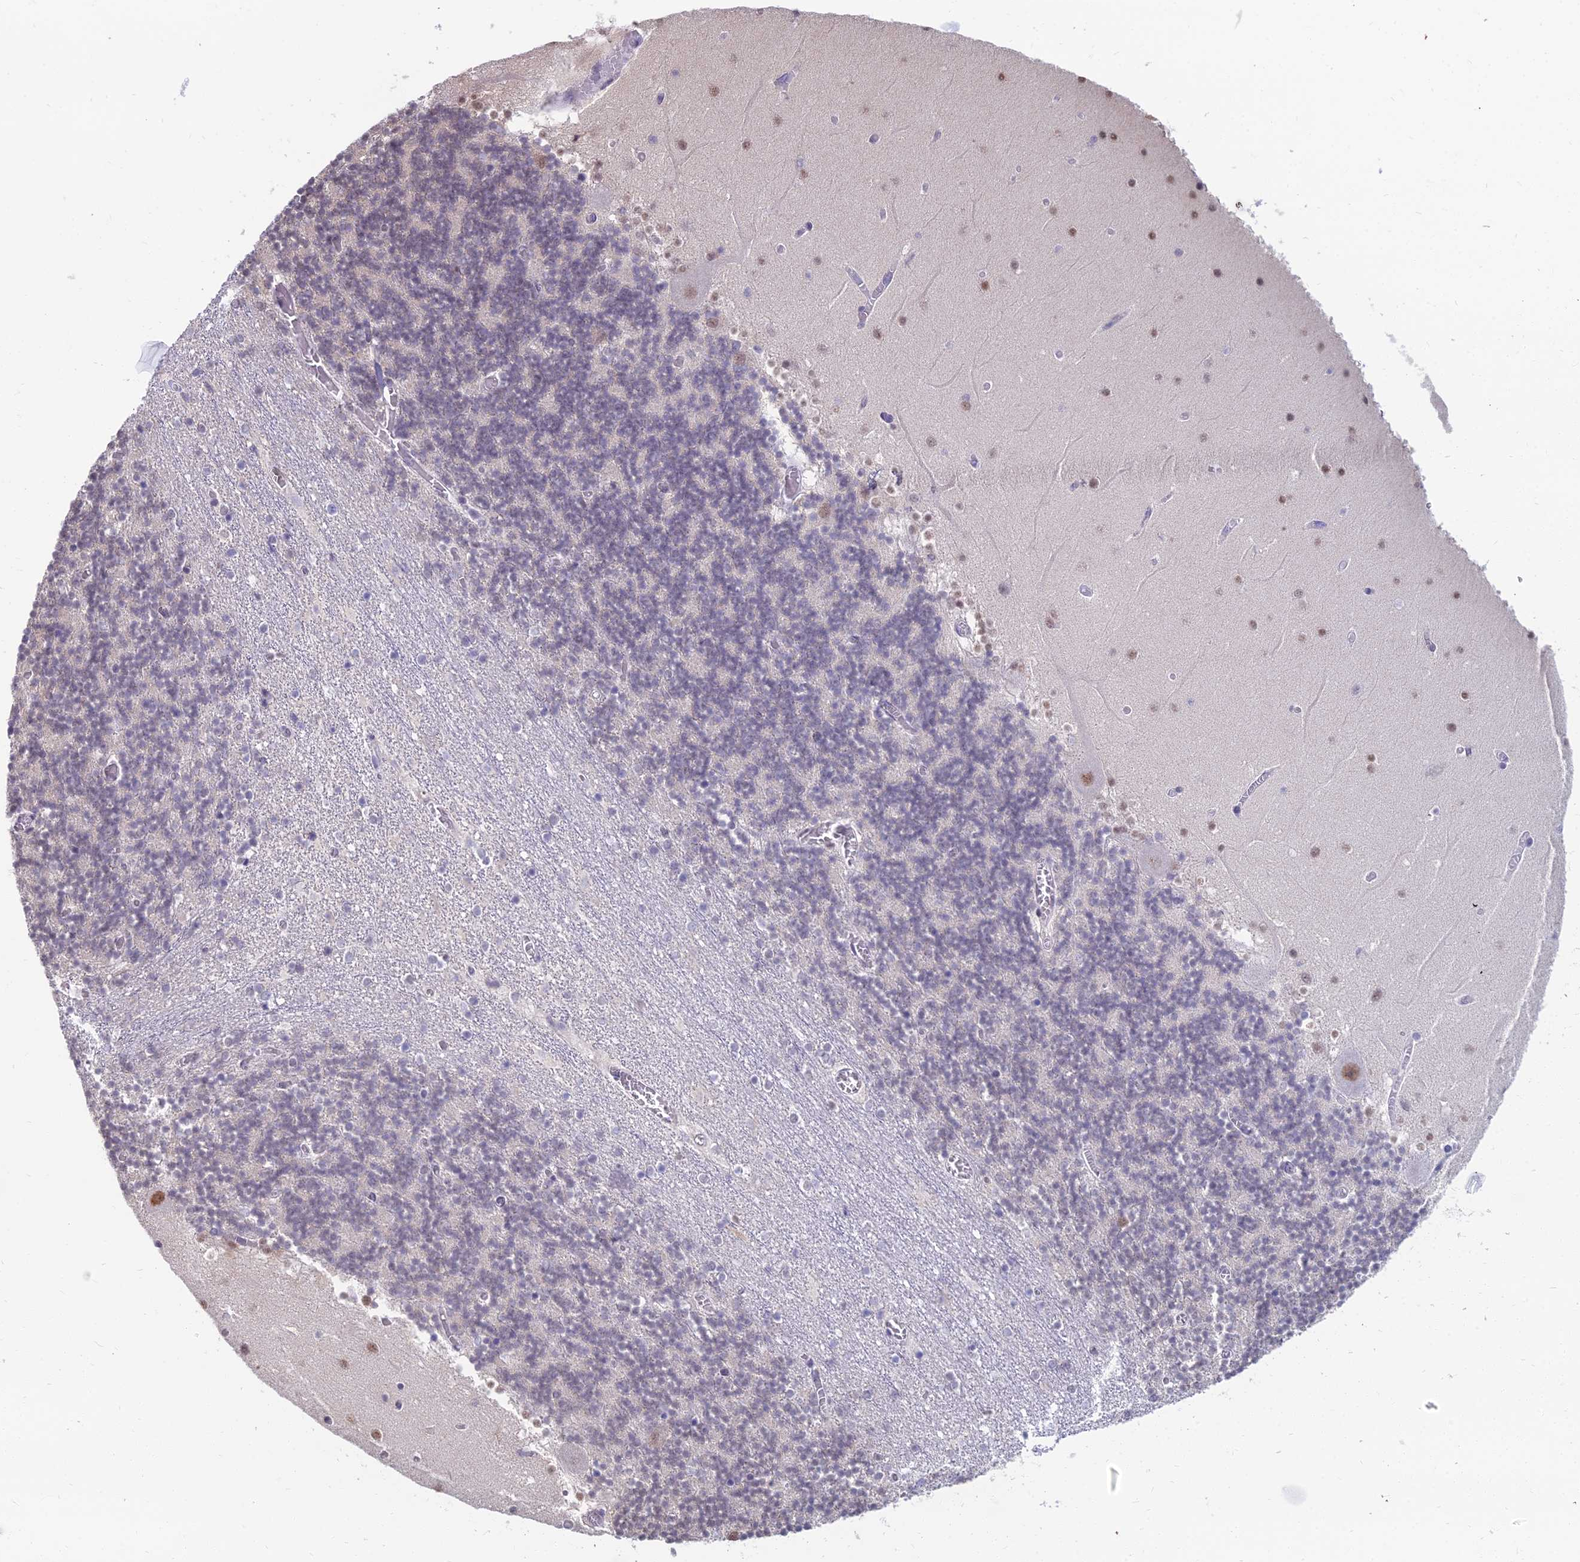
{"staining": {"intensity": "negative", "quantity": "none", "location": "none"}, "tissue": "cerebellum", "cell_type": "Cells in granular layer", "image_type": "normal", "snomed": [{"axis": "morphology", "description": "Normal tissue, NOS"}, {"axis": "topography", "description": "Cerebellum"}], "caption": "Immunohistochemistry histopathology image of normal human cerebellum stained for a protein (brown), which reveals no expression in cells in granular layer.", "gene": "SRSF7", "patient": {"sex": "female", "age": 28}}